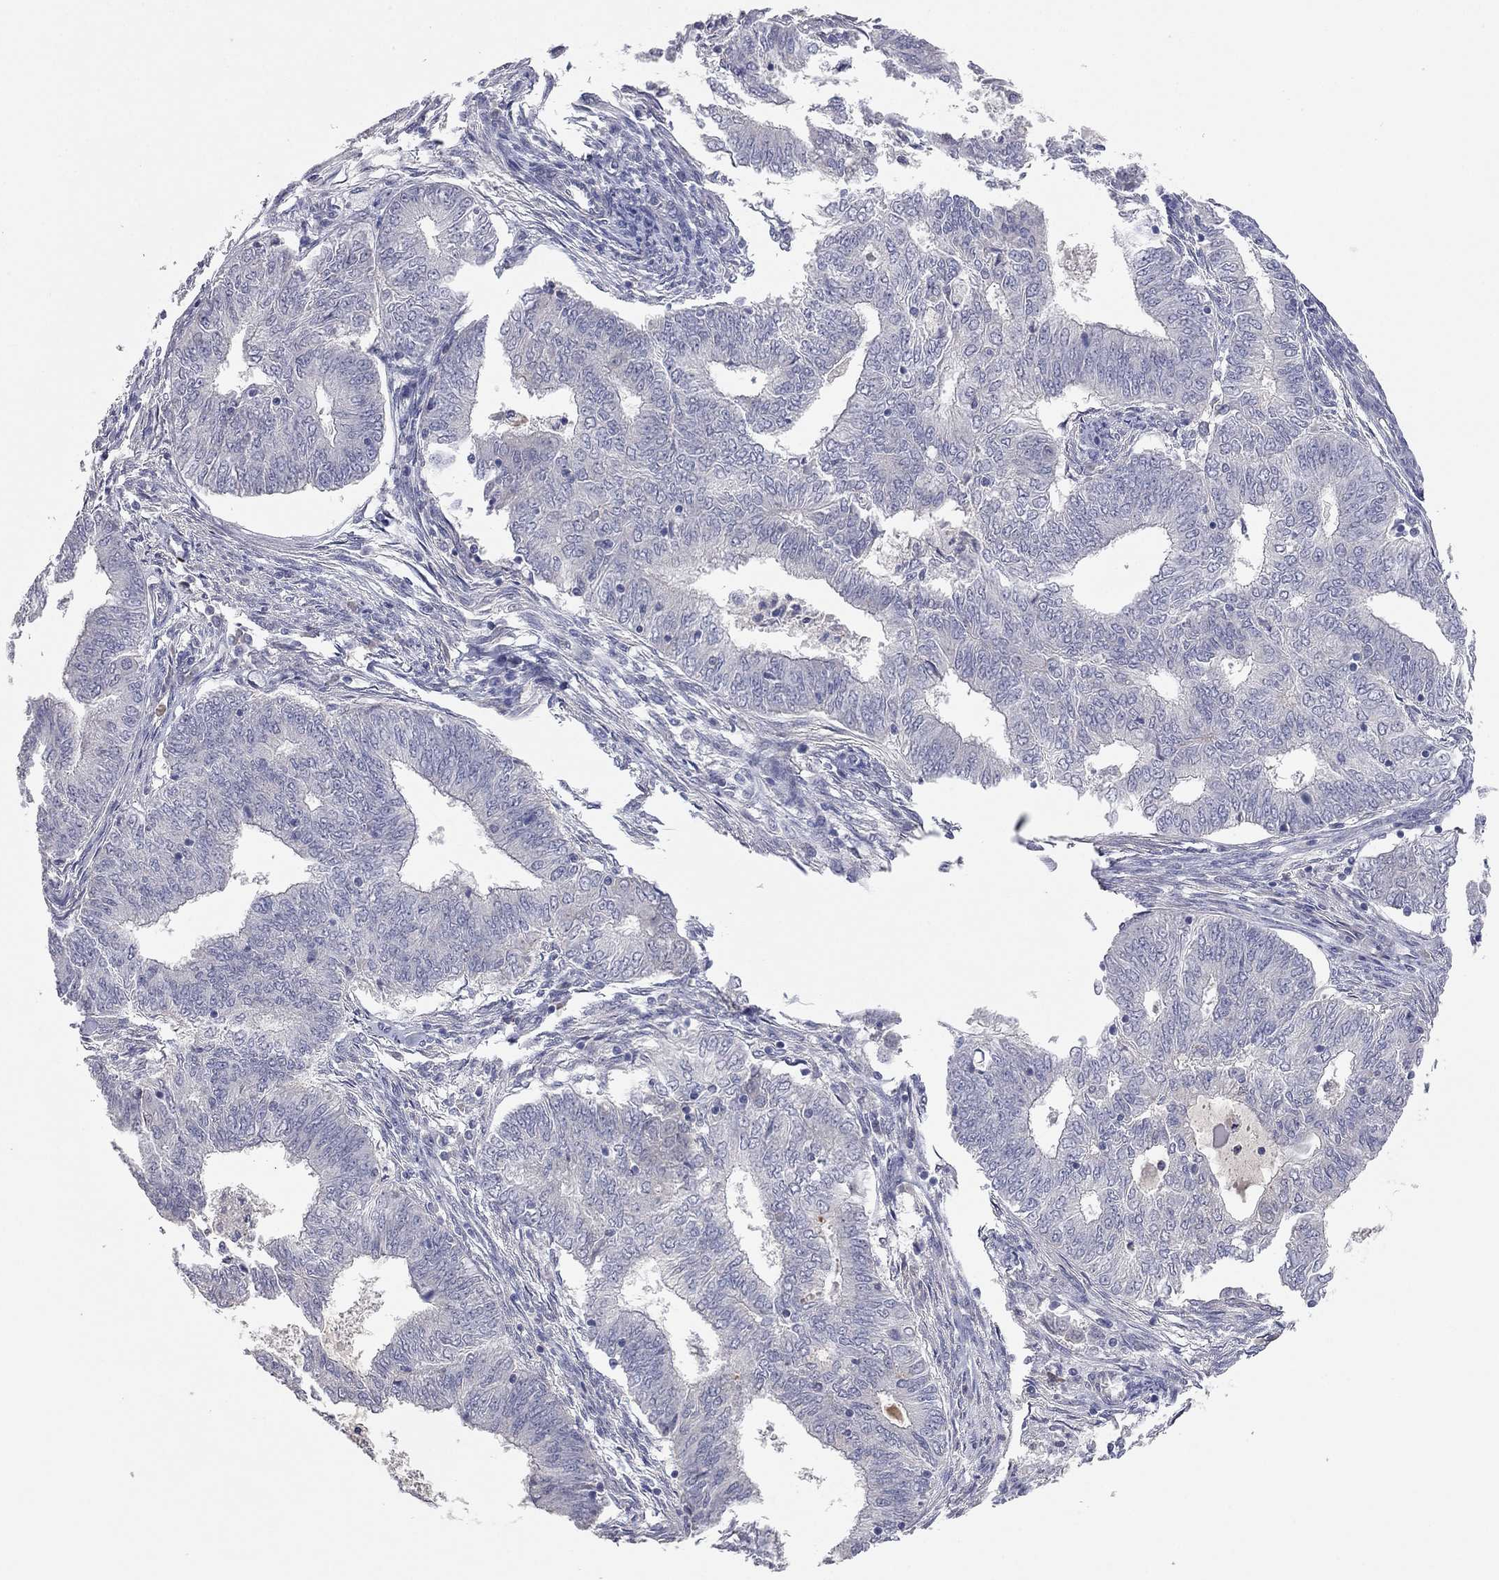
{"staining": {"intensity": "negative", "quantity": "none", "location": "none"}, "tissue": "endometrial cancer", "cell_type": "Tumor cells", "image_type": "cancer", "snomed": [{"axis": "morphology", "description": "Adenocarcinoma, NOS"}, {"axis": "topography", "description": "Endometrium"}], "caption": "A micrograph of human endometrial adenocarcinoma is negative for staining in tumor cells.", "gene": "KCNB1", "patient": {"sex": "female", "age": 62}}